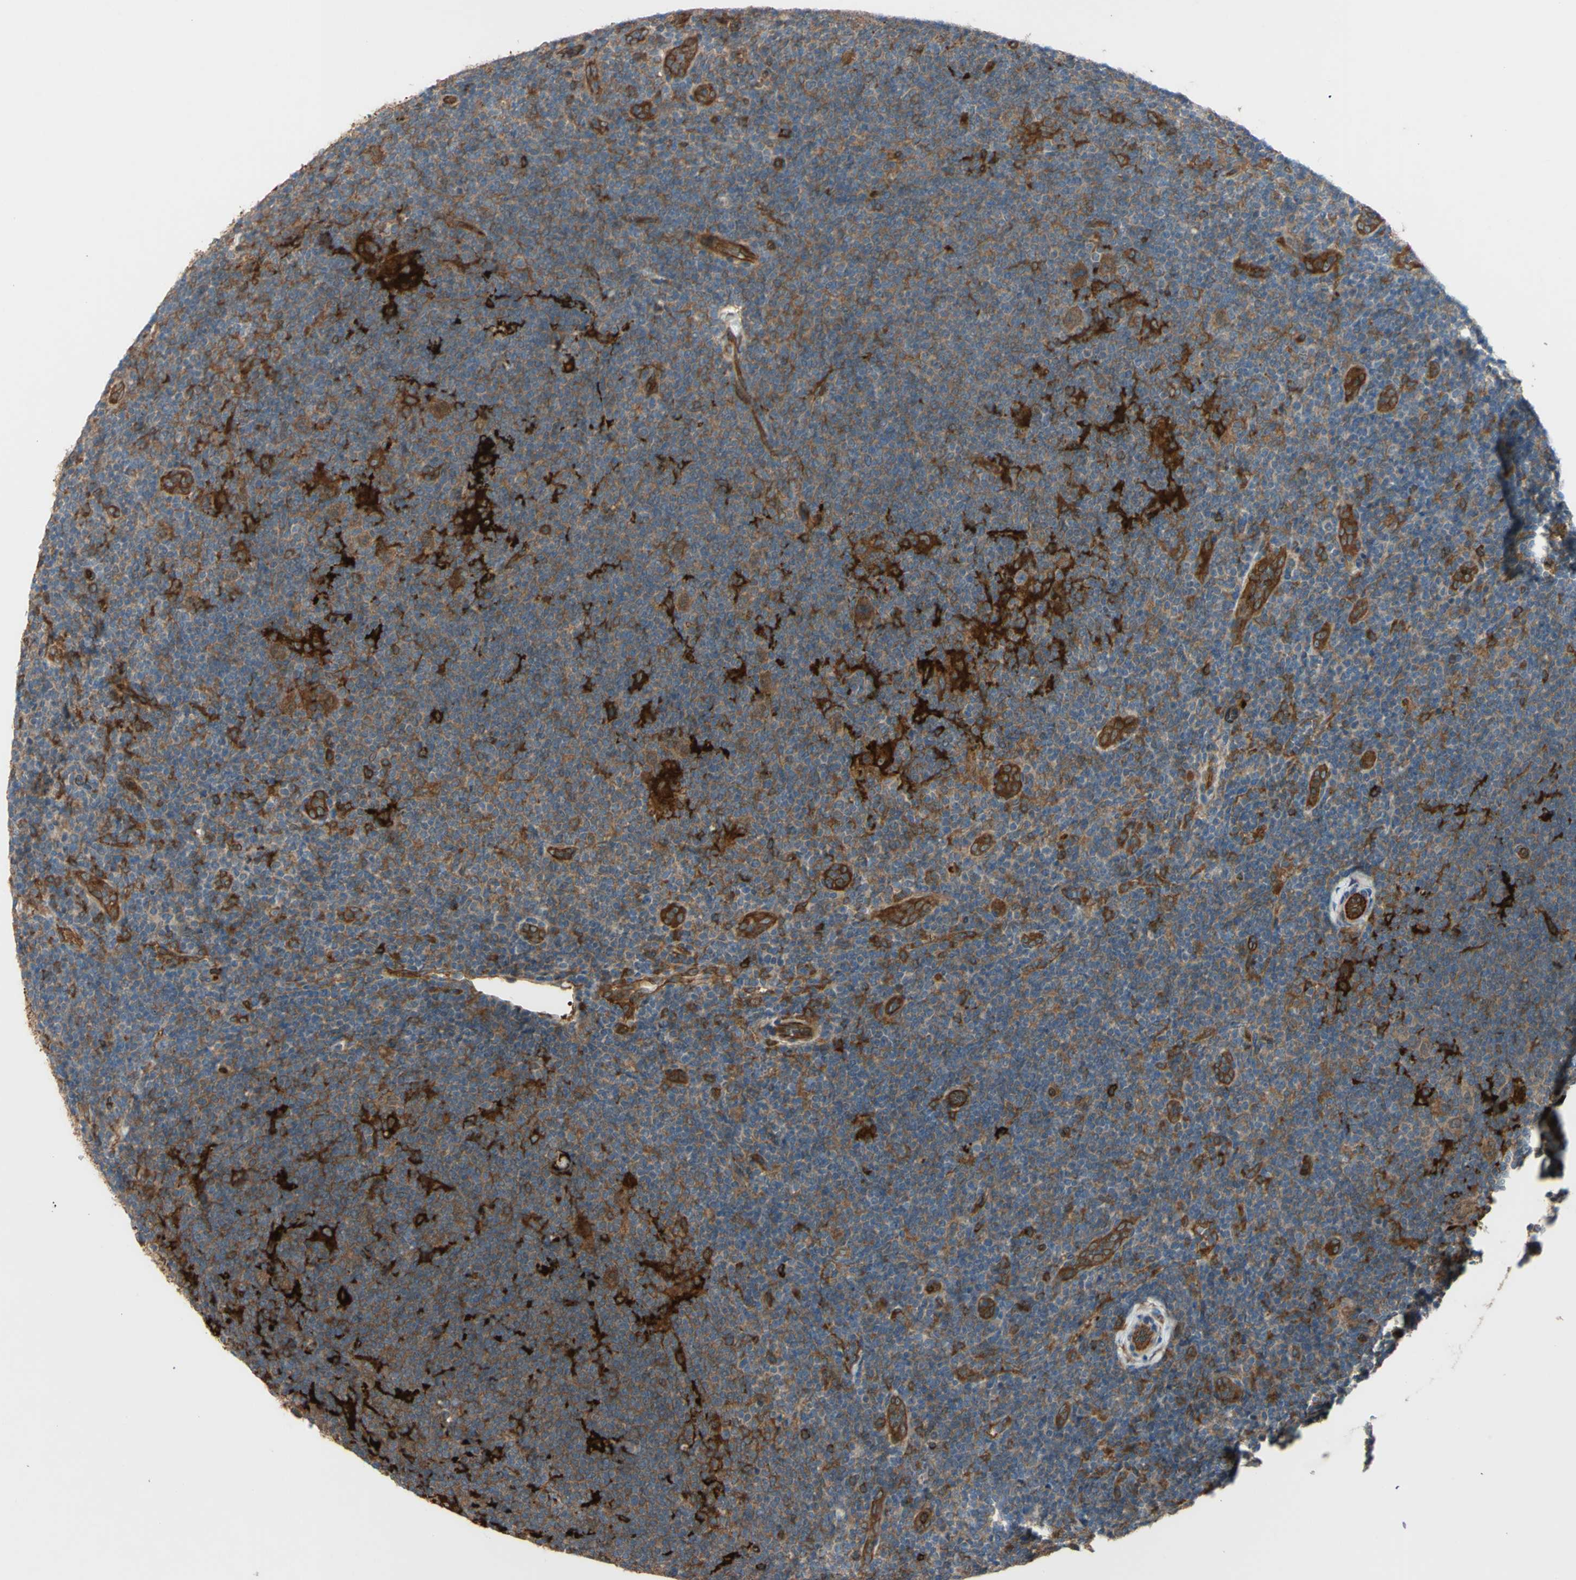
{"staining": {"intensity": "strong", "quantity": ">75%", "location": "cytoplasmic/membranous"}, "tissue": "lymphoma", "cell_type": "Tumor cells", "image_type": "cancer", "snomed": [{"axis": "morphology", "description": "Hodgkin's disease, NOS"}, {"axis": "topography", "description": "Lymph node"}], "caption": "Lymphoma stained for a protein (brown) exhibits strong cytoplasmic/membranous positive positivity in about >75% of tumor cells.", "gene": "PTPN12", "patient": {"sex": "female", "age": 57}}